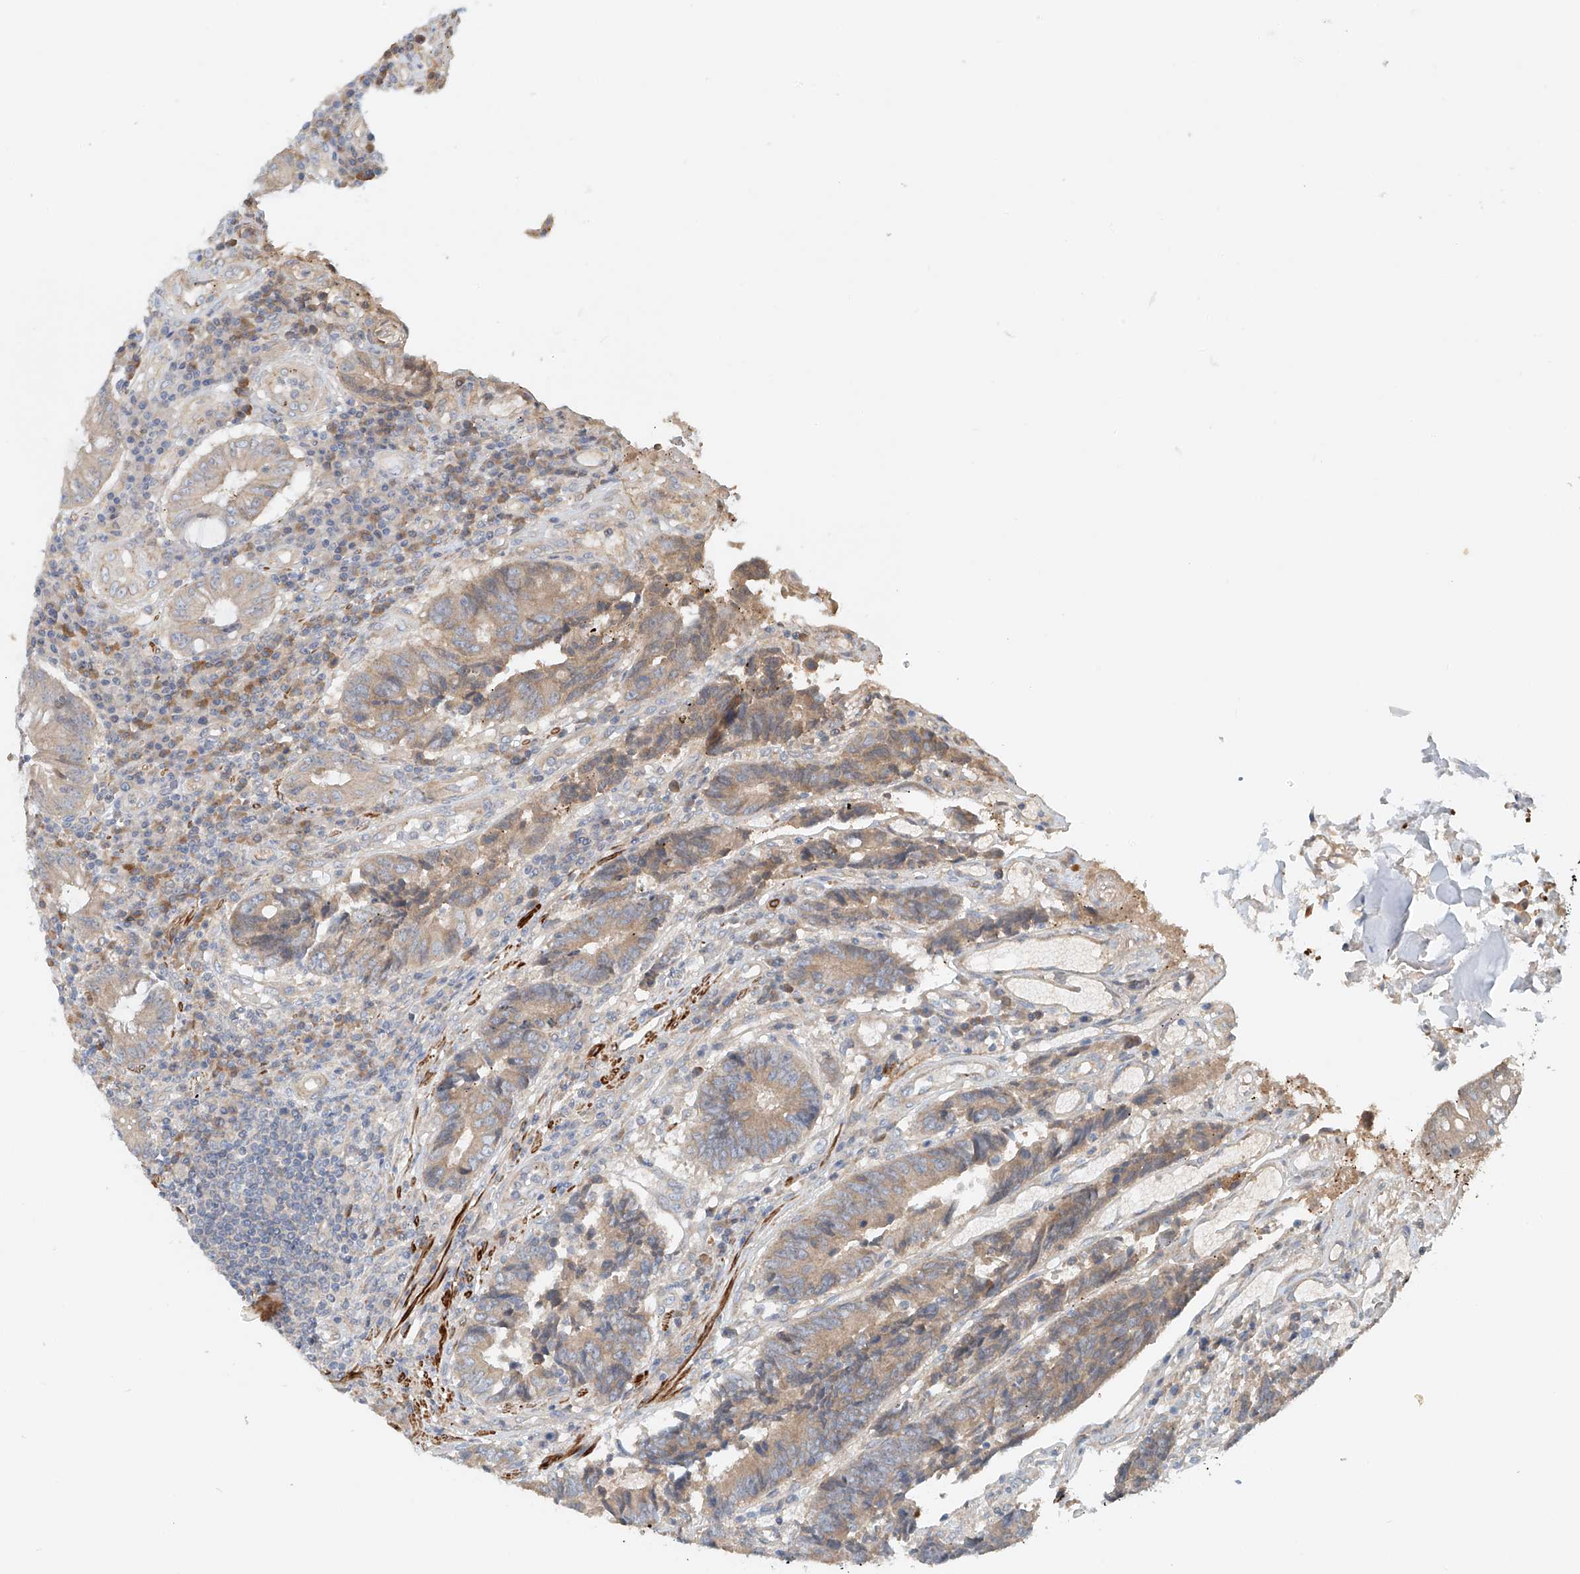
{"staining": {"intensity": "moderate", "quantity": "25%-75%", "location": "cytoplasmic/membranous"}, "tissue": "colorectal cancer", "cell_type": "Tumor cells", "image_type": "cancer", "snomed": [{"axis": "morphology", "description": "Adenocarcinoma, NOS"}, {"axis": "topography", "description": "Rectum"}], "caption": "Tumor cells reveal medium levels of moderate cytoplasmic/membranous staining in approximately 25%-75% of cells in colorectal adenocarcinoma.", "gene": "LYRM9", "patient": {"sex": "male", "age": 84}}